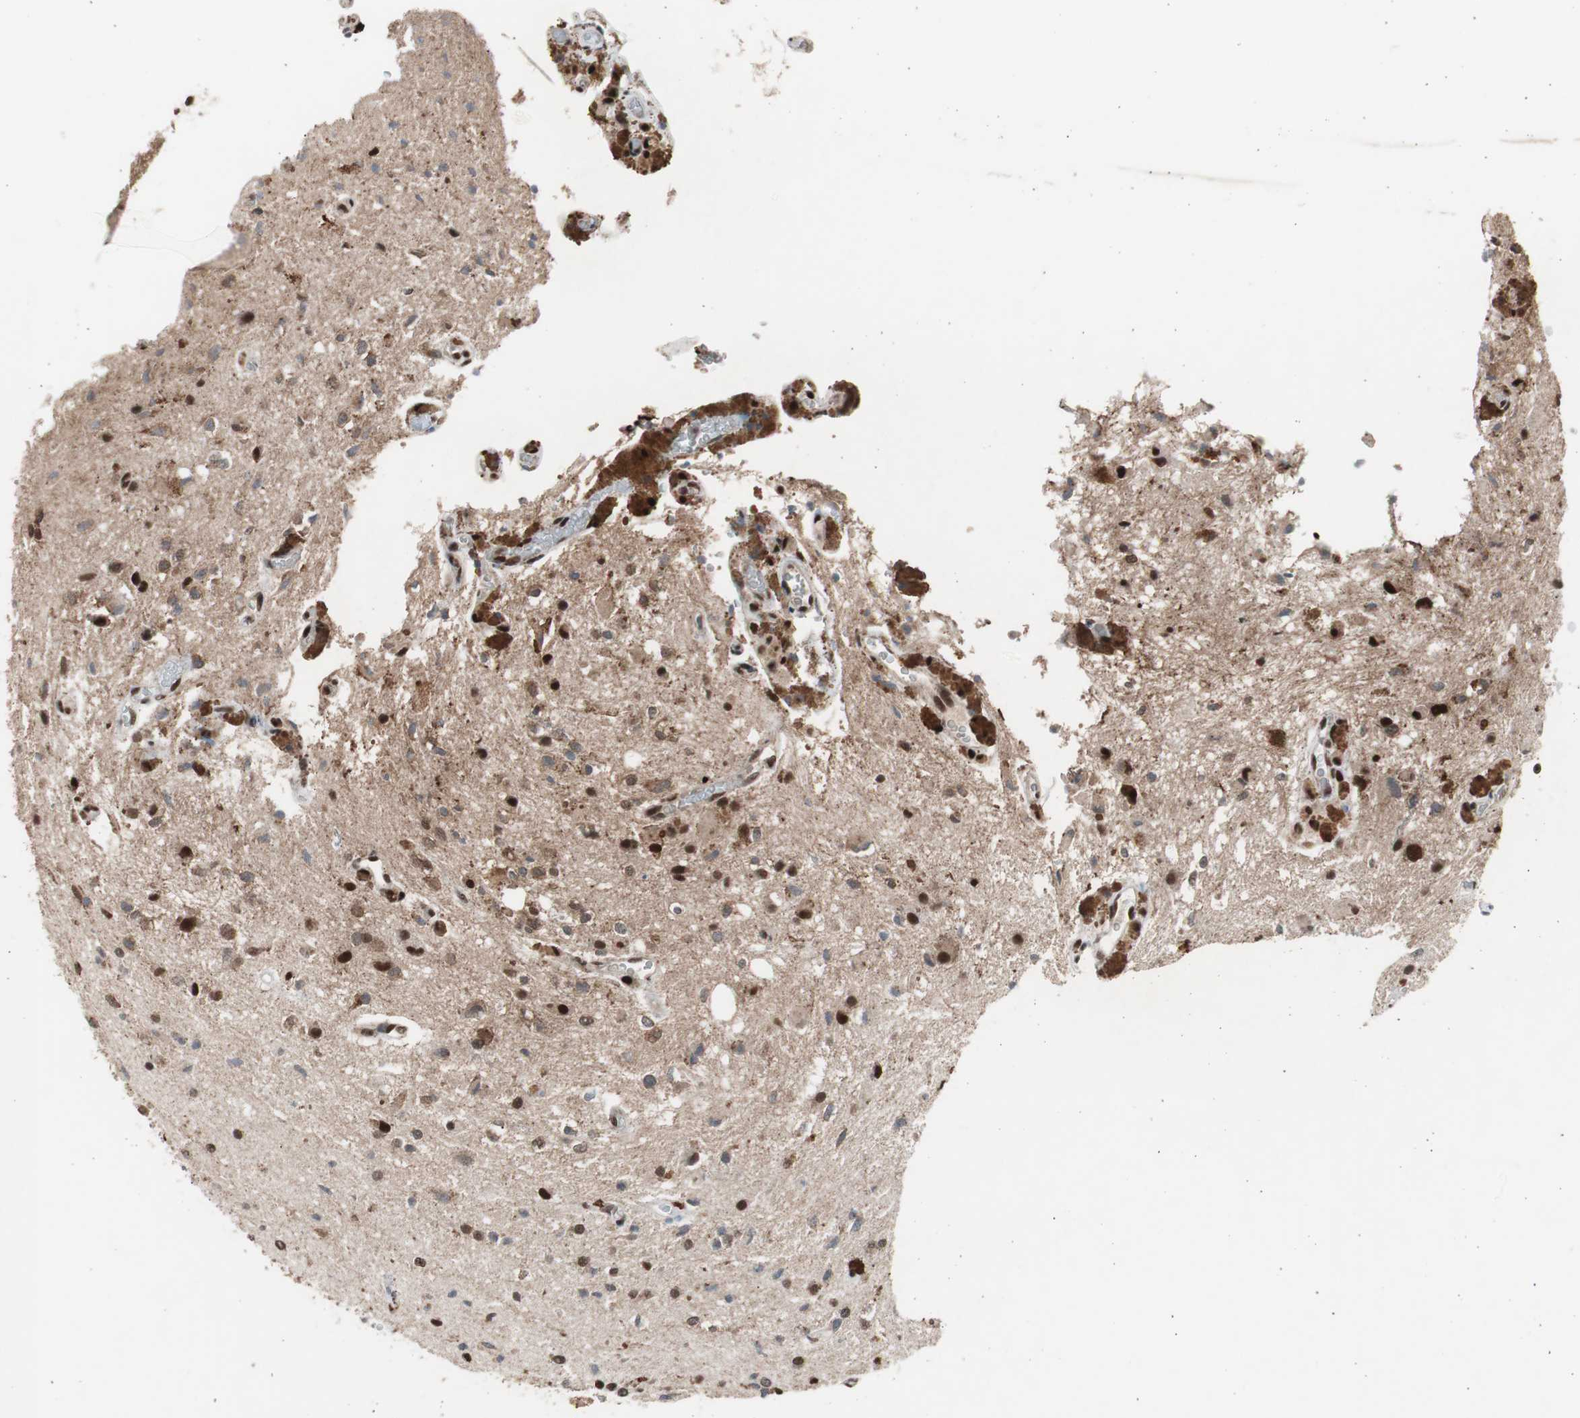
{"staining": {"intensity": "strong", "quantity": "25%-75%", "location": "nuclear"}, "tissue": "glioma", "cell_type": "Tumor cells", "image_type": "cancer", "snomed": [{"axis": "morphology", "description": "Glioma, malignant, High grade"}, {"axis": "topography", "description": "Brain"}], "caption": "High-magnification brightfield microscopy of malignant high-grade glioma stained with DAB (3,3'-diaminobenzidine) (brown) and counterstained with hematoxylin (blue). tumor cells exhibit strong nuclear staining is present in approximately25%-75% of cells. The protein is stained brown, and the nuclei are stained in blue (DAB IHC with brightfield microscopy, high magnification).", "gene": "RPA1", "patient": {"sex": "male", "age": 47}}